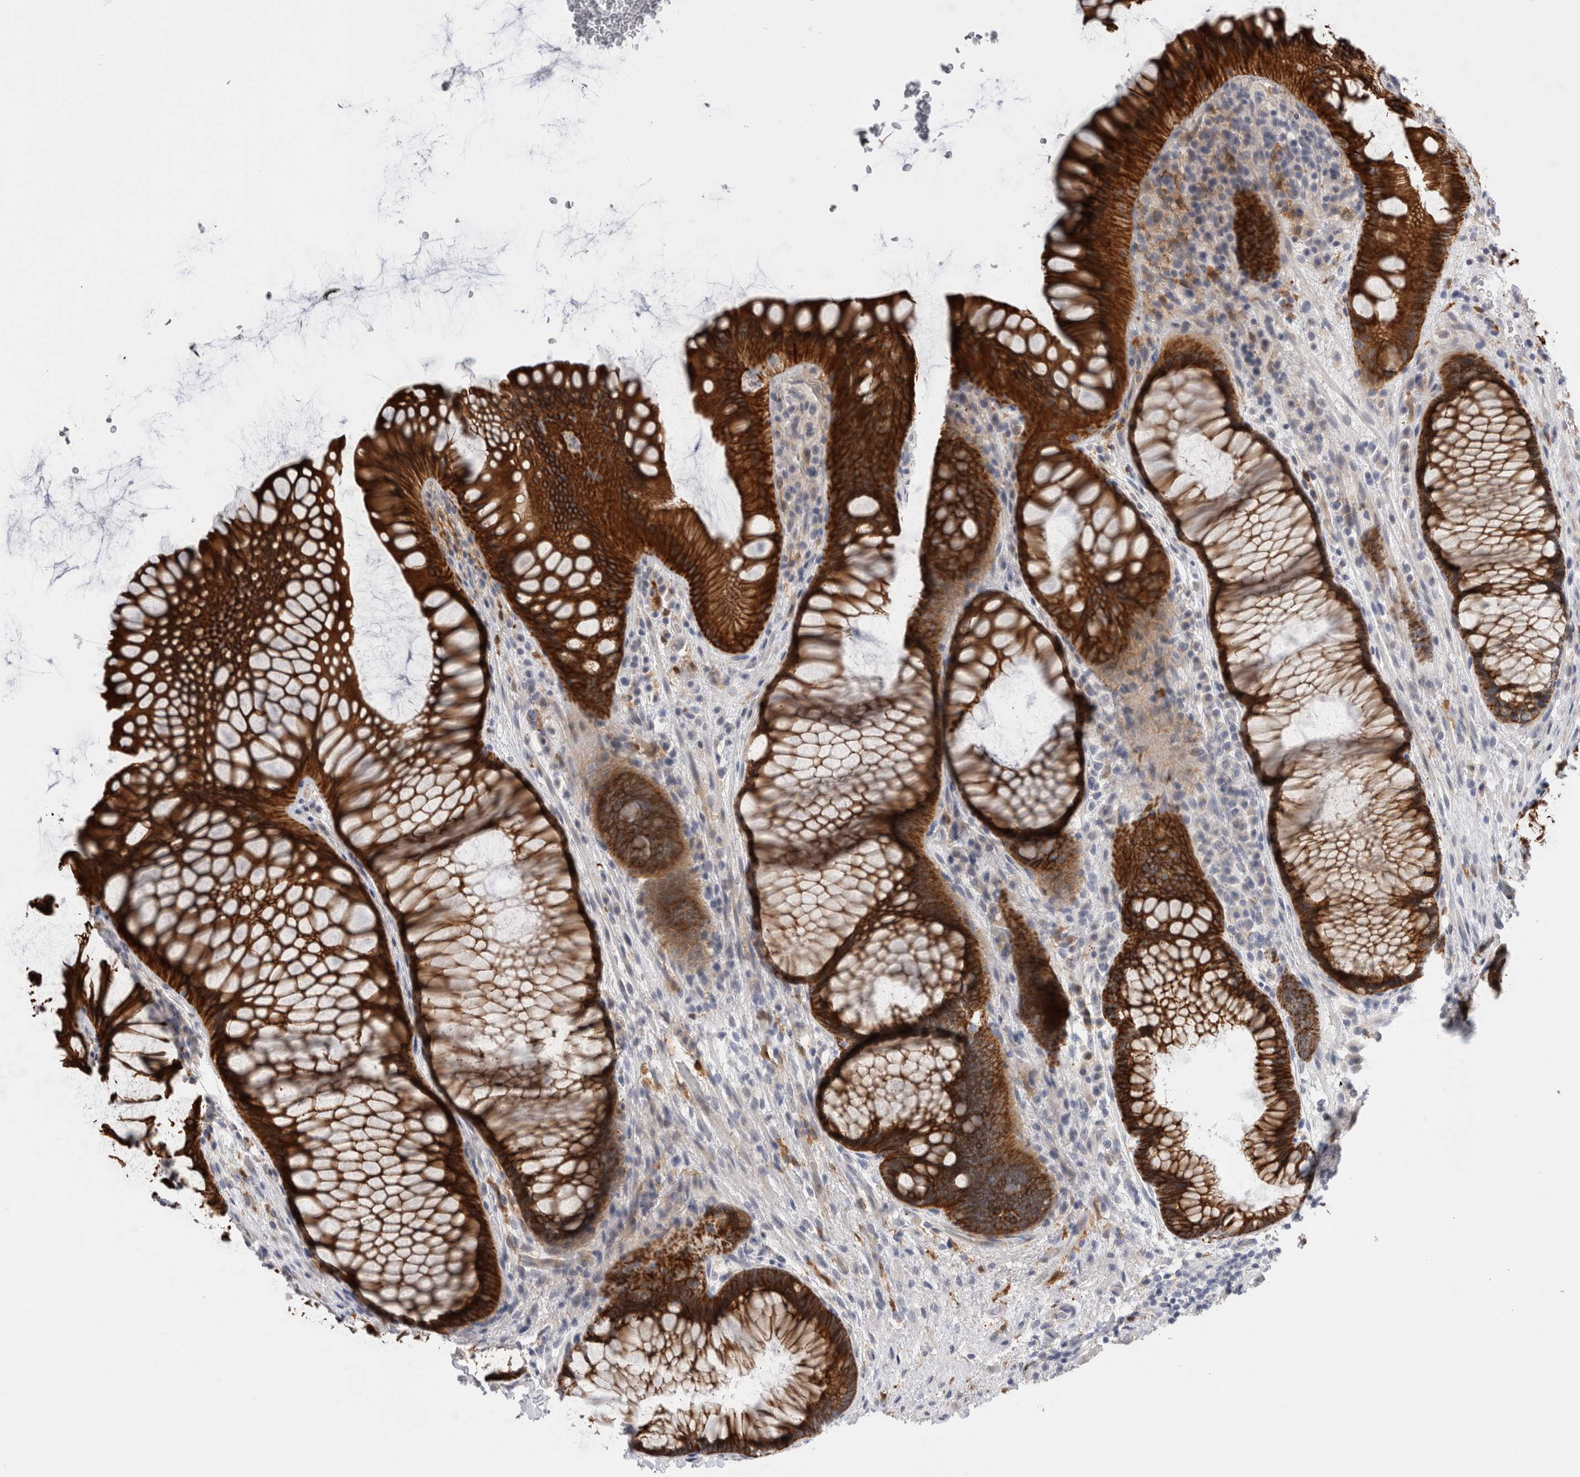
{"staining": {"intensity": "strong", "quantity": ">75%", "location": "cytoplasmic/membranous"}, "tissue": "rectum", "cell_type": "Glandular cells", "image_type": "normal", "snomed": [{"axis": "morphology", "description": "Normal tissue, NOS"}, {"axis": "topography", "description": "Rectum"}], "caption": "Rectum stained with immunohistochemistry (IHC) displays strong cytoplasmic/membranous positivity in approximately >75% of glandular cells. Nuclei are stained in blue.", "gene": "SLC20A2", "patient": {"sex": "male", "age": 51}}